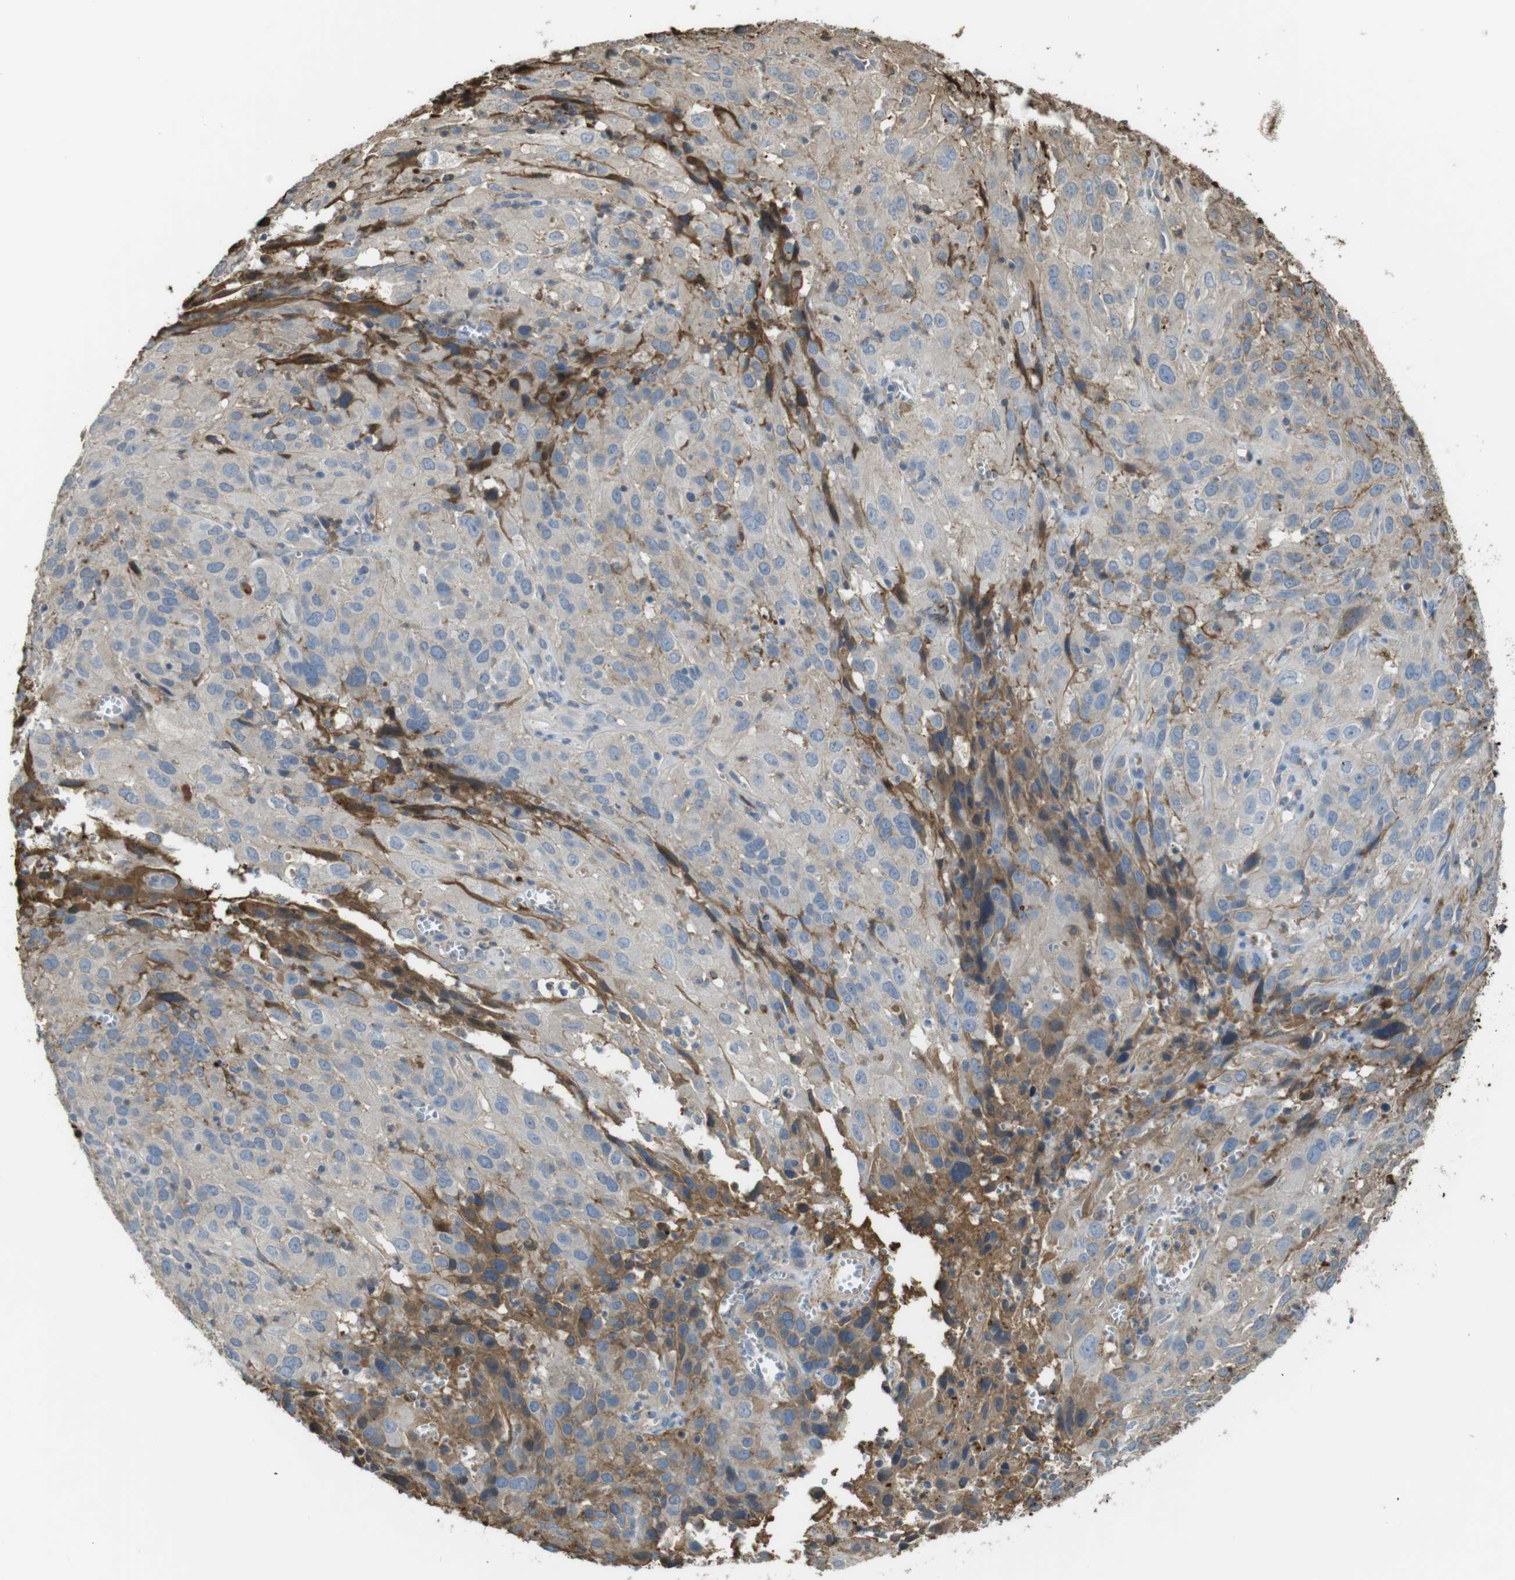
{"staining": {"intensity": "moderate", "quantity": "<25%", "location": "cytoplasmic/membranous"}, "tissue": "cervical cancer", "cell_type": "Tumor cells", "image_type": "cancer", "snomed": [{"axis": "morphology", "description": "Squamous cell carcinoma, NOS"}, {"axis": "topography", "description": "Cervix"}], "caption": "IHC photomicrograph of neoplastic tissue: human squamous cell carcinoma (cervical) stained using IHC demonstrates low levels of moderate protein expression localized specifically in the cytoplasmic/membranous of tumor cells, appearing as a cytoplasmic/membranous brown color.", "gene": "LTBP4", "patient": {"sex": "female", "age": 32}}